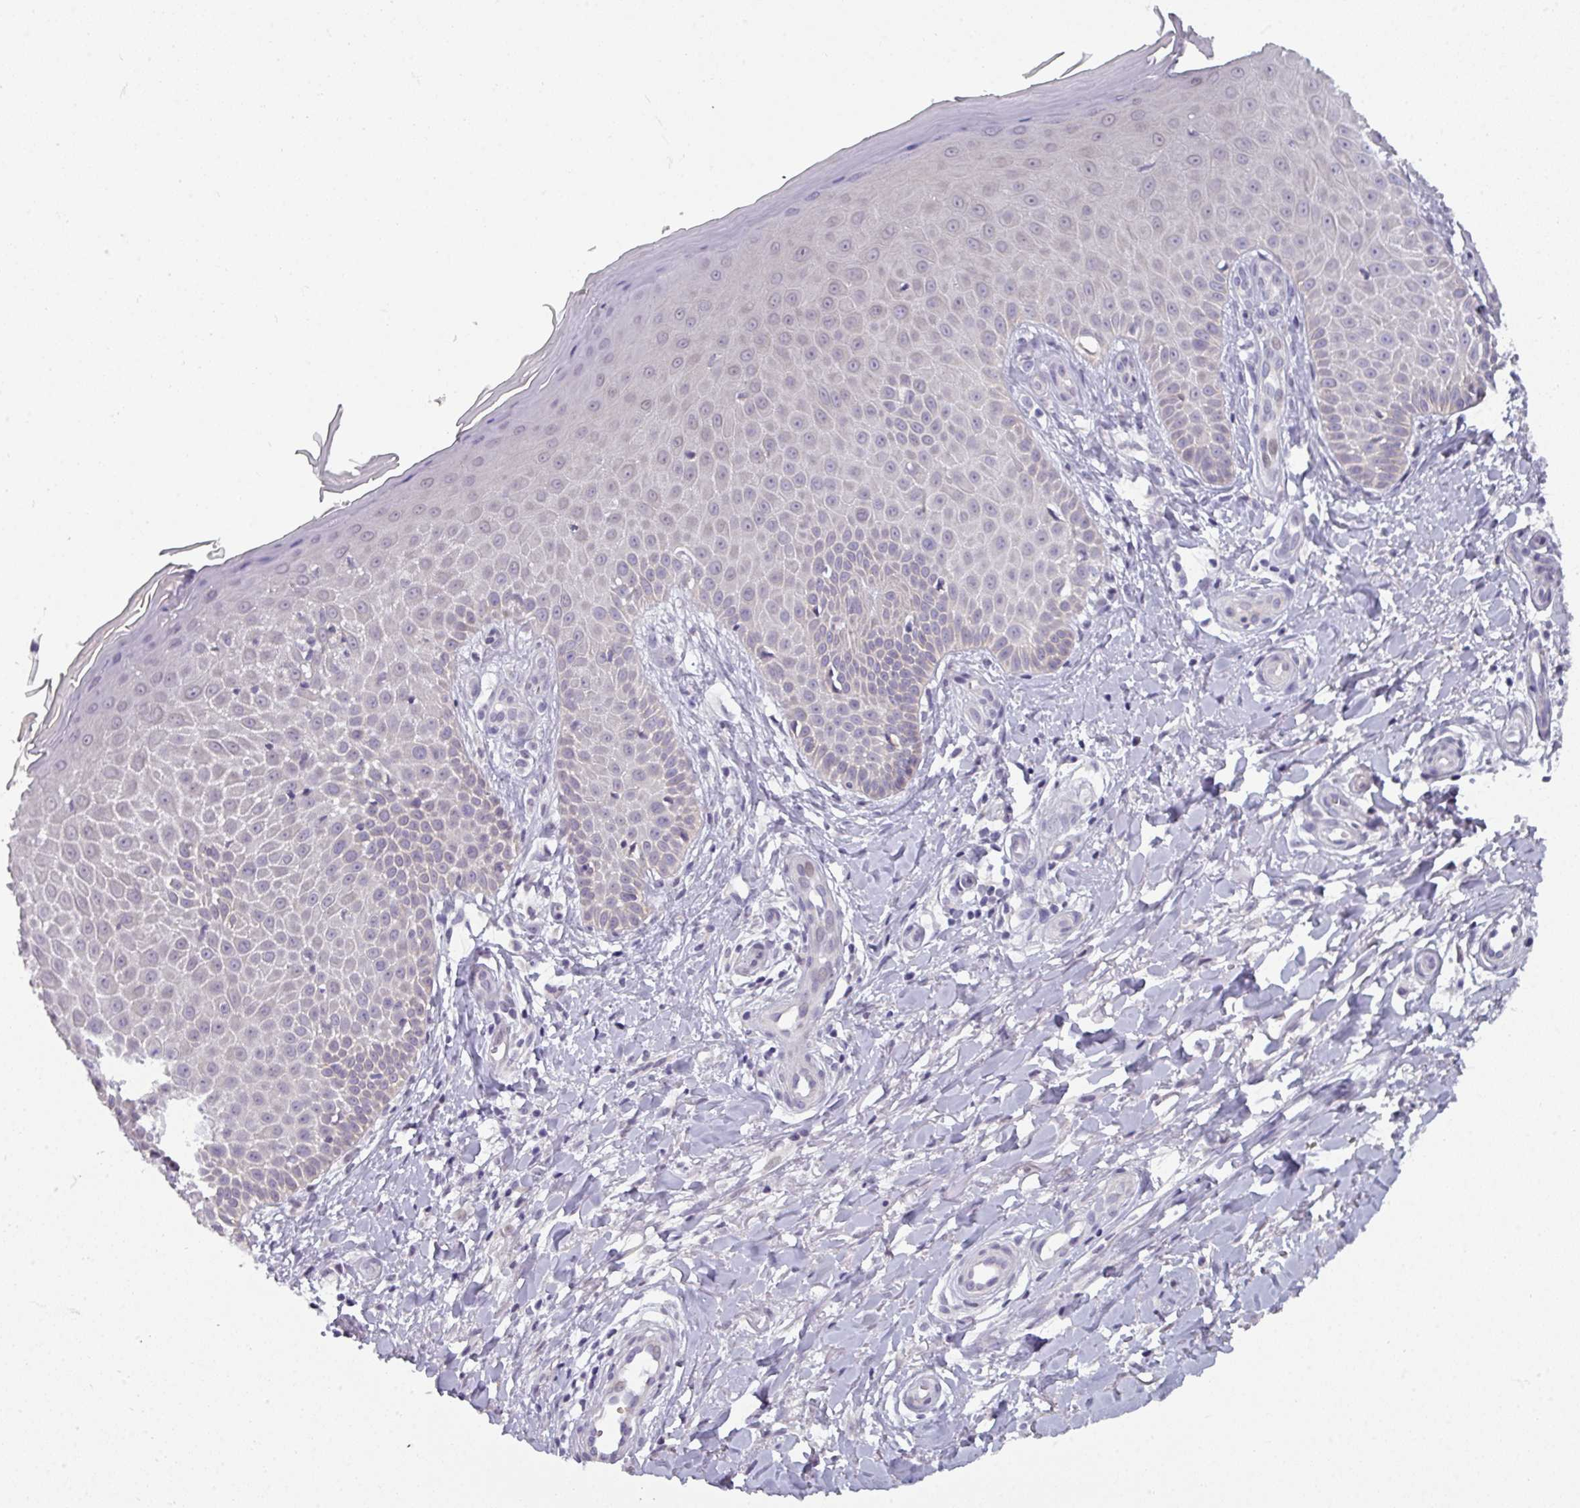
{"staining": {"intensity": "negative", "quantity": "none", "location": "none"}, "tissue": "skin", "cell_type": "Fibroblasts", "image_type": "normal", "snomed": [{"axis": "morphology", "description": "Normal tissue, NOS"}, {"axis": "topography", "description": "Skin"}], "caption": "A photomicrograph of human skin is negative for staining in fibroblasts. The staining is performed using DAB (3,3'-diaminobenzidine) brown chromogen with nuclei counter-stained in using hematoxylin.", "gene": "C2orf68", "patient": {"sex": "male", "age": 81}}